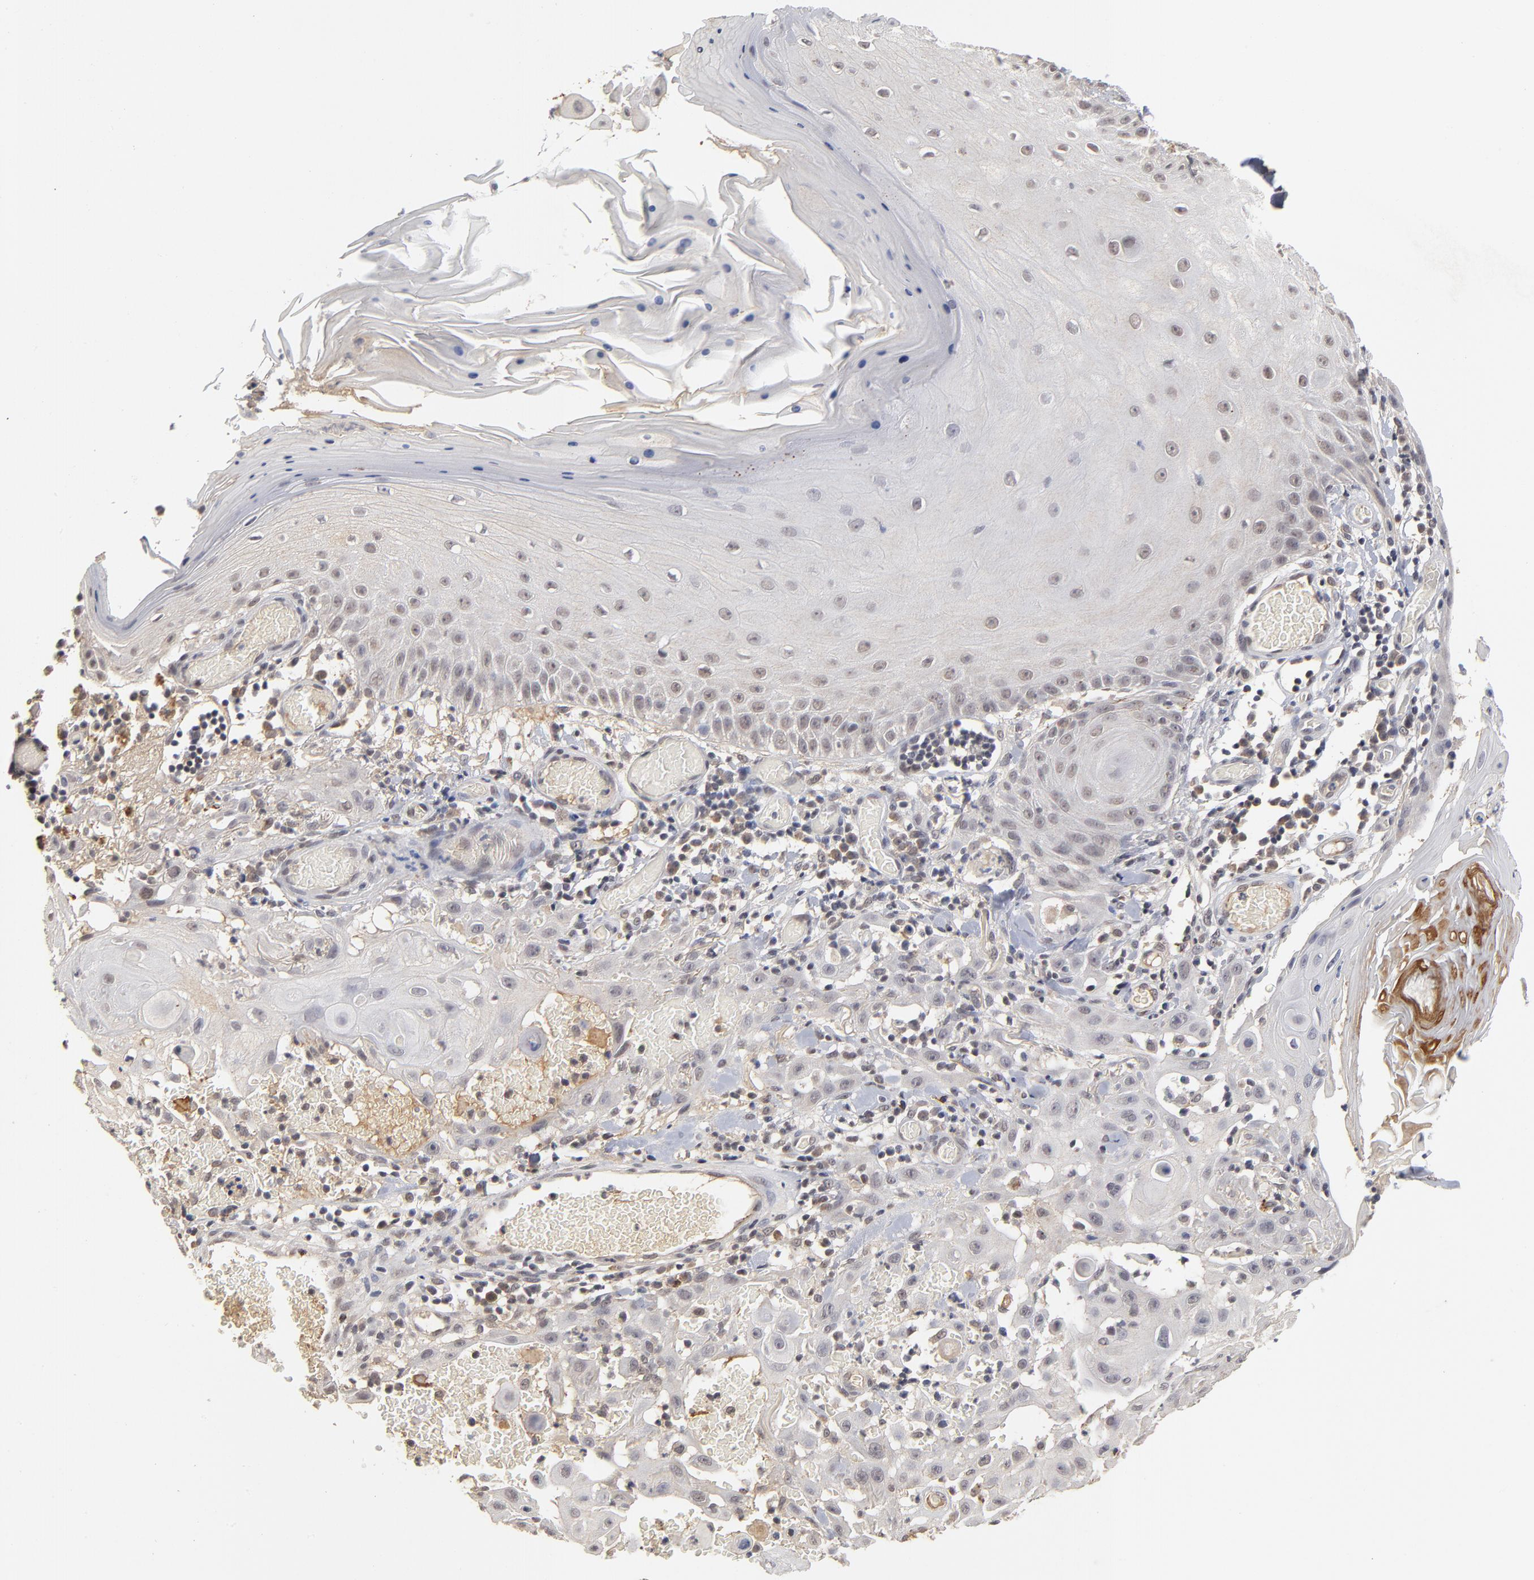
{"staining": {"intensity": "negative", "quantity": "none", "location": "none"}, "tissue": "skin cancer", "cell_type": "Tumor cells", "image_type": "cancer", "snomed": [{"axis": "morphology", "description": "Squamous cell carcinoma, NOS"}, {"axis": "topography", "description": "Skin"}], "caption": "High power microscopy histopathology image of an immunohistochemistry (IHC) image of skin squamous cell carcinoma, revealing no significant staining in tumor cells.", "gene": "WSB1", "patient": {"sex": "male", "age": 24}}